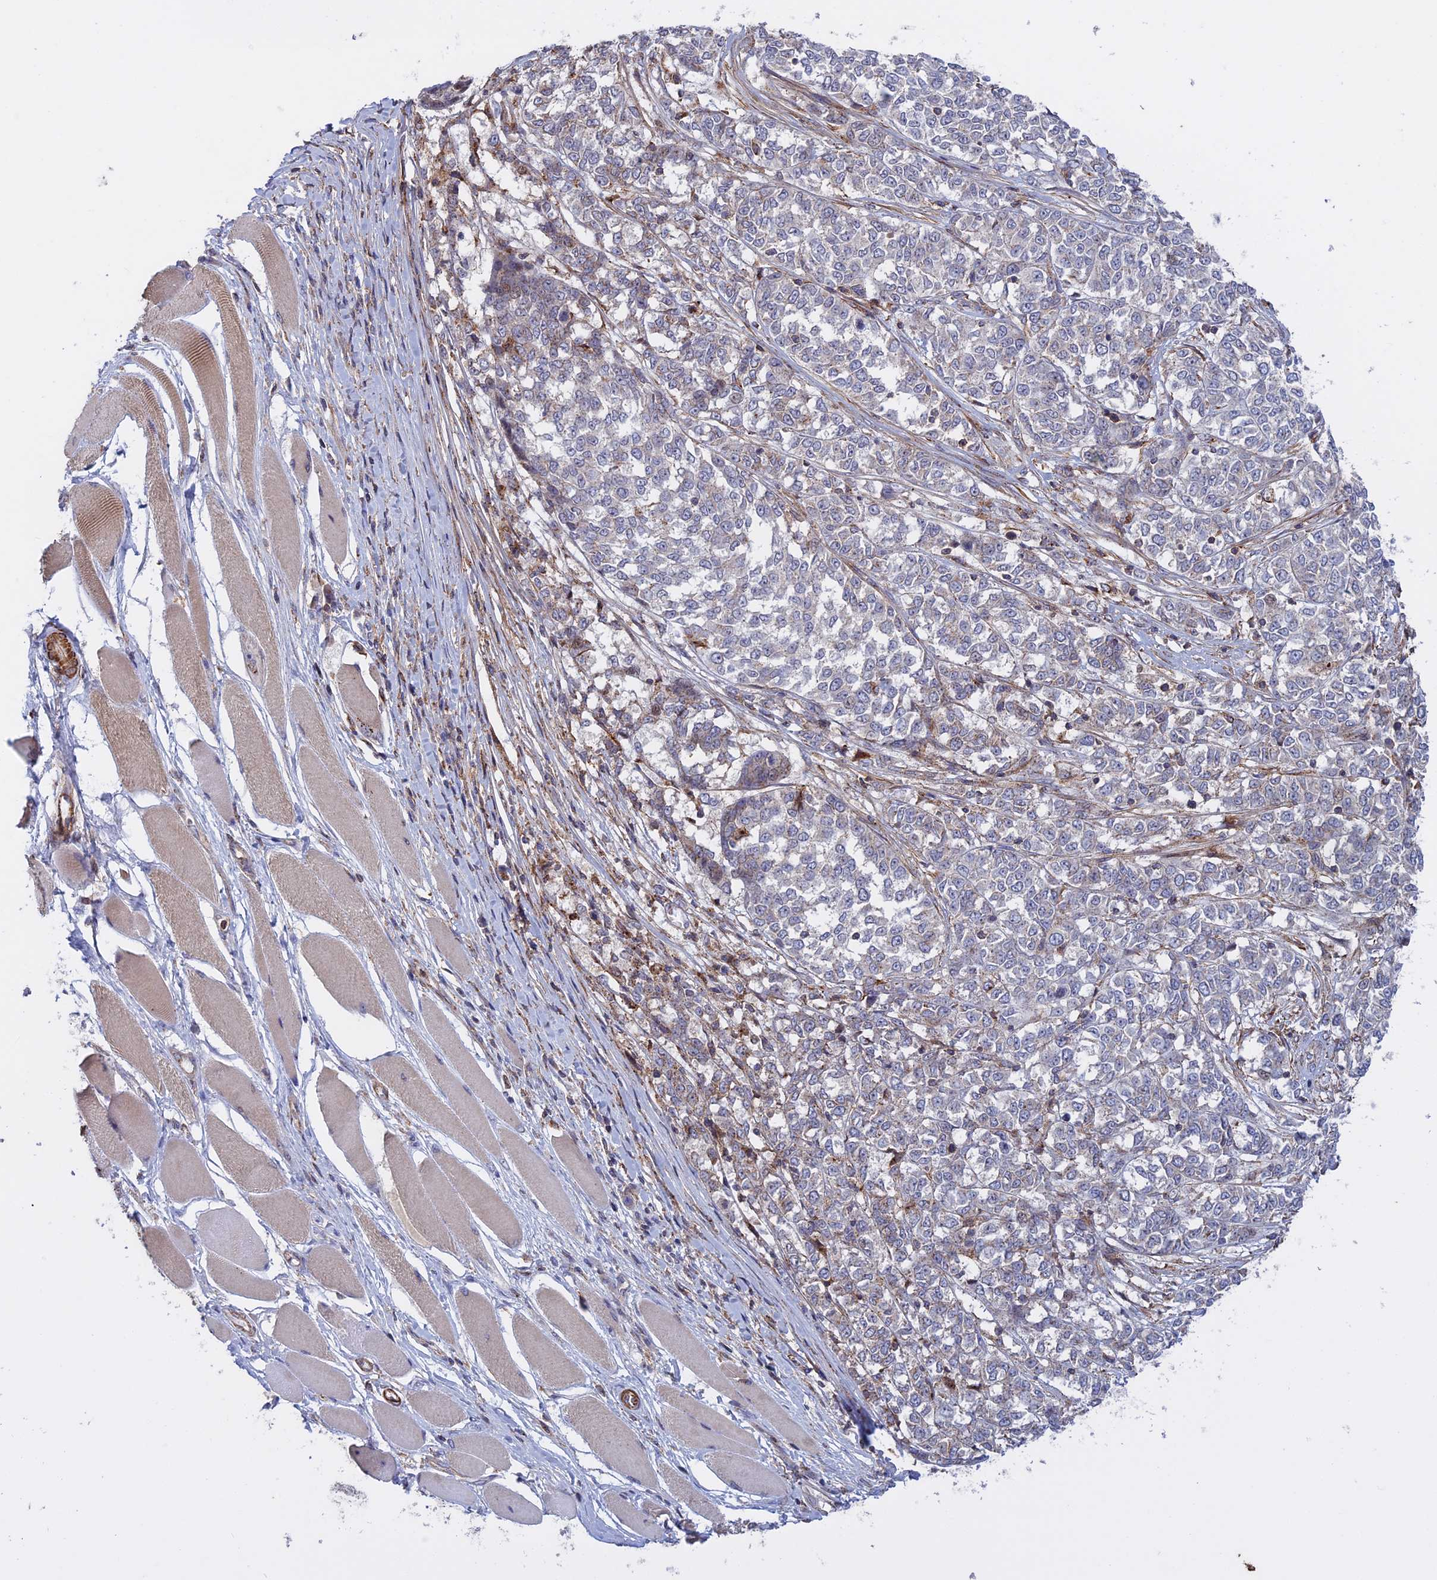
{"staining": {"intensity": "weak", "quantity": "<25%", "location": "cytoplasmic/membranous"}, "tissue": "melanoma", "cell_type": "Tumor cells", "image_type": "cancer", "snomed": [{"axis": "morphology", "description": "Malignant melanoma, NOS"}, {"axis": "topography", "description": "Skin"}], "caption": "Micrograph shows no significant protein staining in tumor cells of melanoma.", "gene": "LYPD5", "patient": {"sex": "female", "age": 72}}